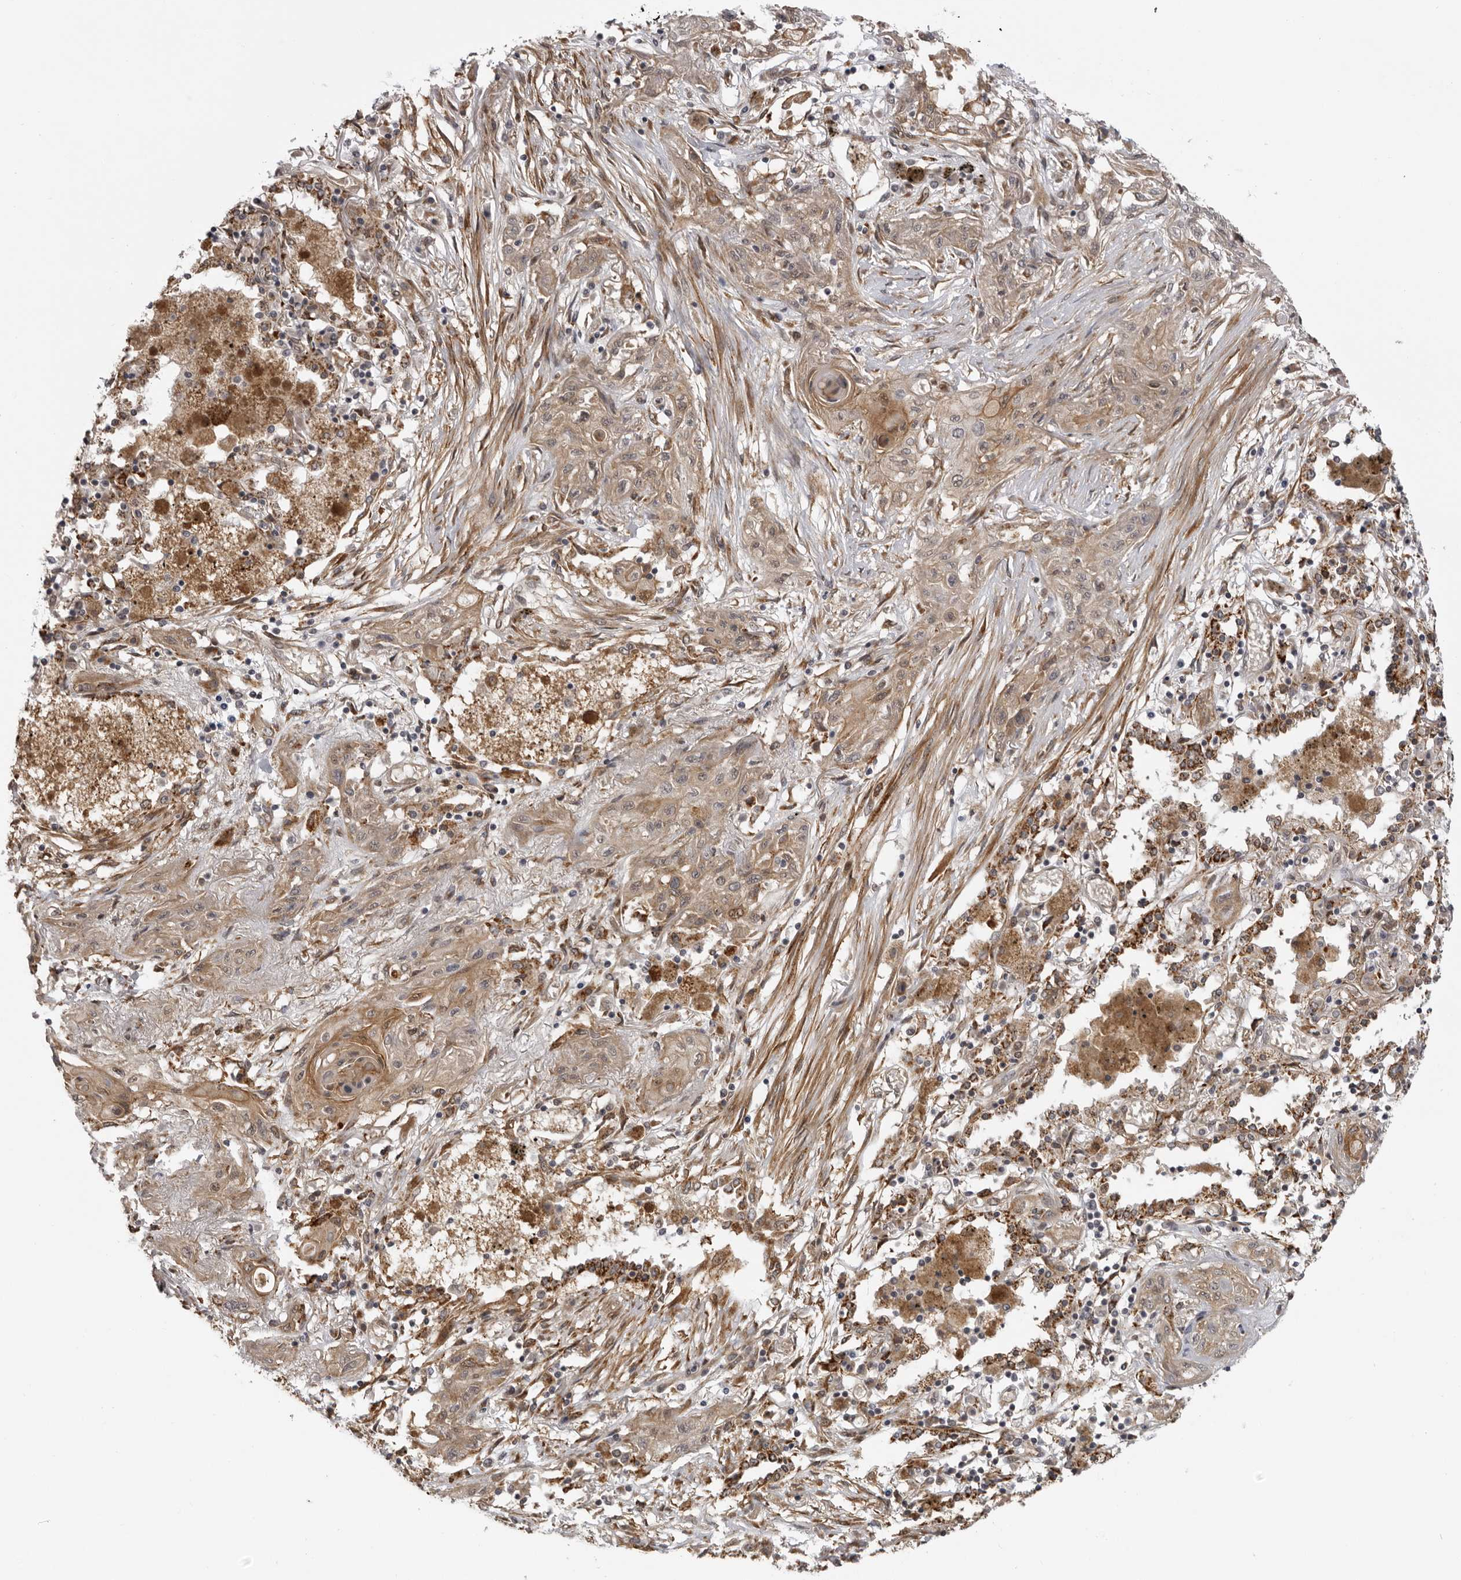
{"staining": {"intensity": "weak", "quantity": ">75%", "location": "cytoplasmic/membranous"}, "tissue": "lung cancer", "cell_type": "Tumor cells", "image_type": "cancer", "snomed": [{"axis": "morphology", "description": "Squamous cell carcinoma, NOS"}, {"axis": "topography", "description": "Lung"}], "caption": "Lung cancer stained for a protein (brown) demonstrates weak cytoplasmic/membranous positive expression in approximately >75% of tumor cells.", "gene": "DNAH14", "patient": {"sex": "female", "age": 47}}